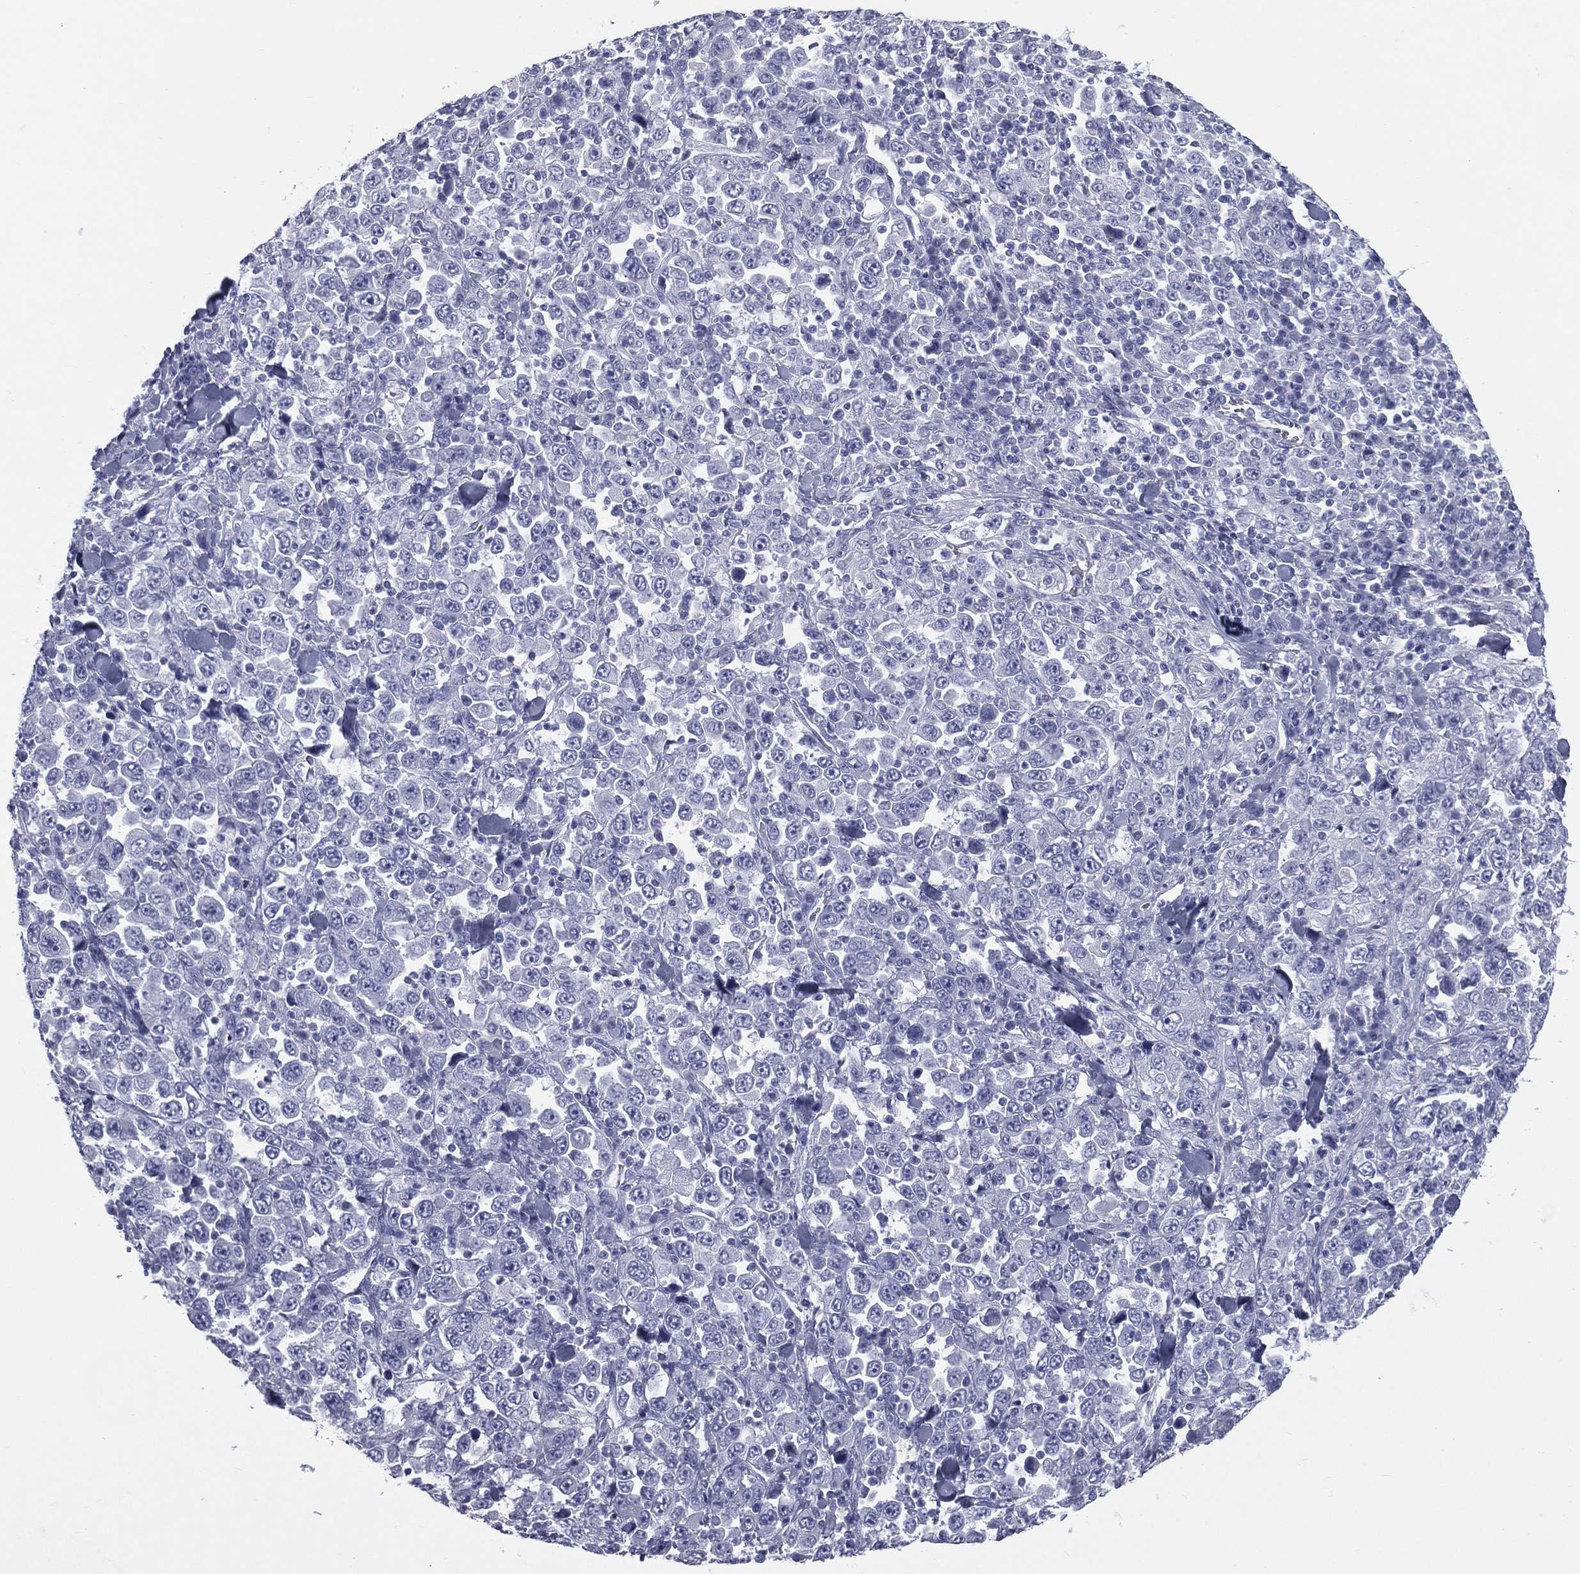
{"staining": {"intensity": "negative", "quantity": "none", "location": "none"}, "tissue": "stomach cancer", "cell_type": "Tumor cells", "image_type": "cancer", "snomed": [{"axis": "morphology", "description": "Normal tissue, NOS"}, {"axis": "morphology", "description": "Adenocarcinoma, NOS"}, {"axis": "topography", "description": "Stomach, upper"}, {"axis": "topography", "description": "Stomach"}], "caption": "A micrograph of human stomach cancer is negative for staining in tumor cells. (DAB (3,3'-diaminobenzidine) immunohistochemistry (IHC) with hematoxylin counter stain).", "gene": "MLN", "patient": {"sex": "male", "age": 59}}